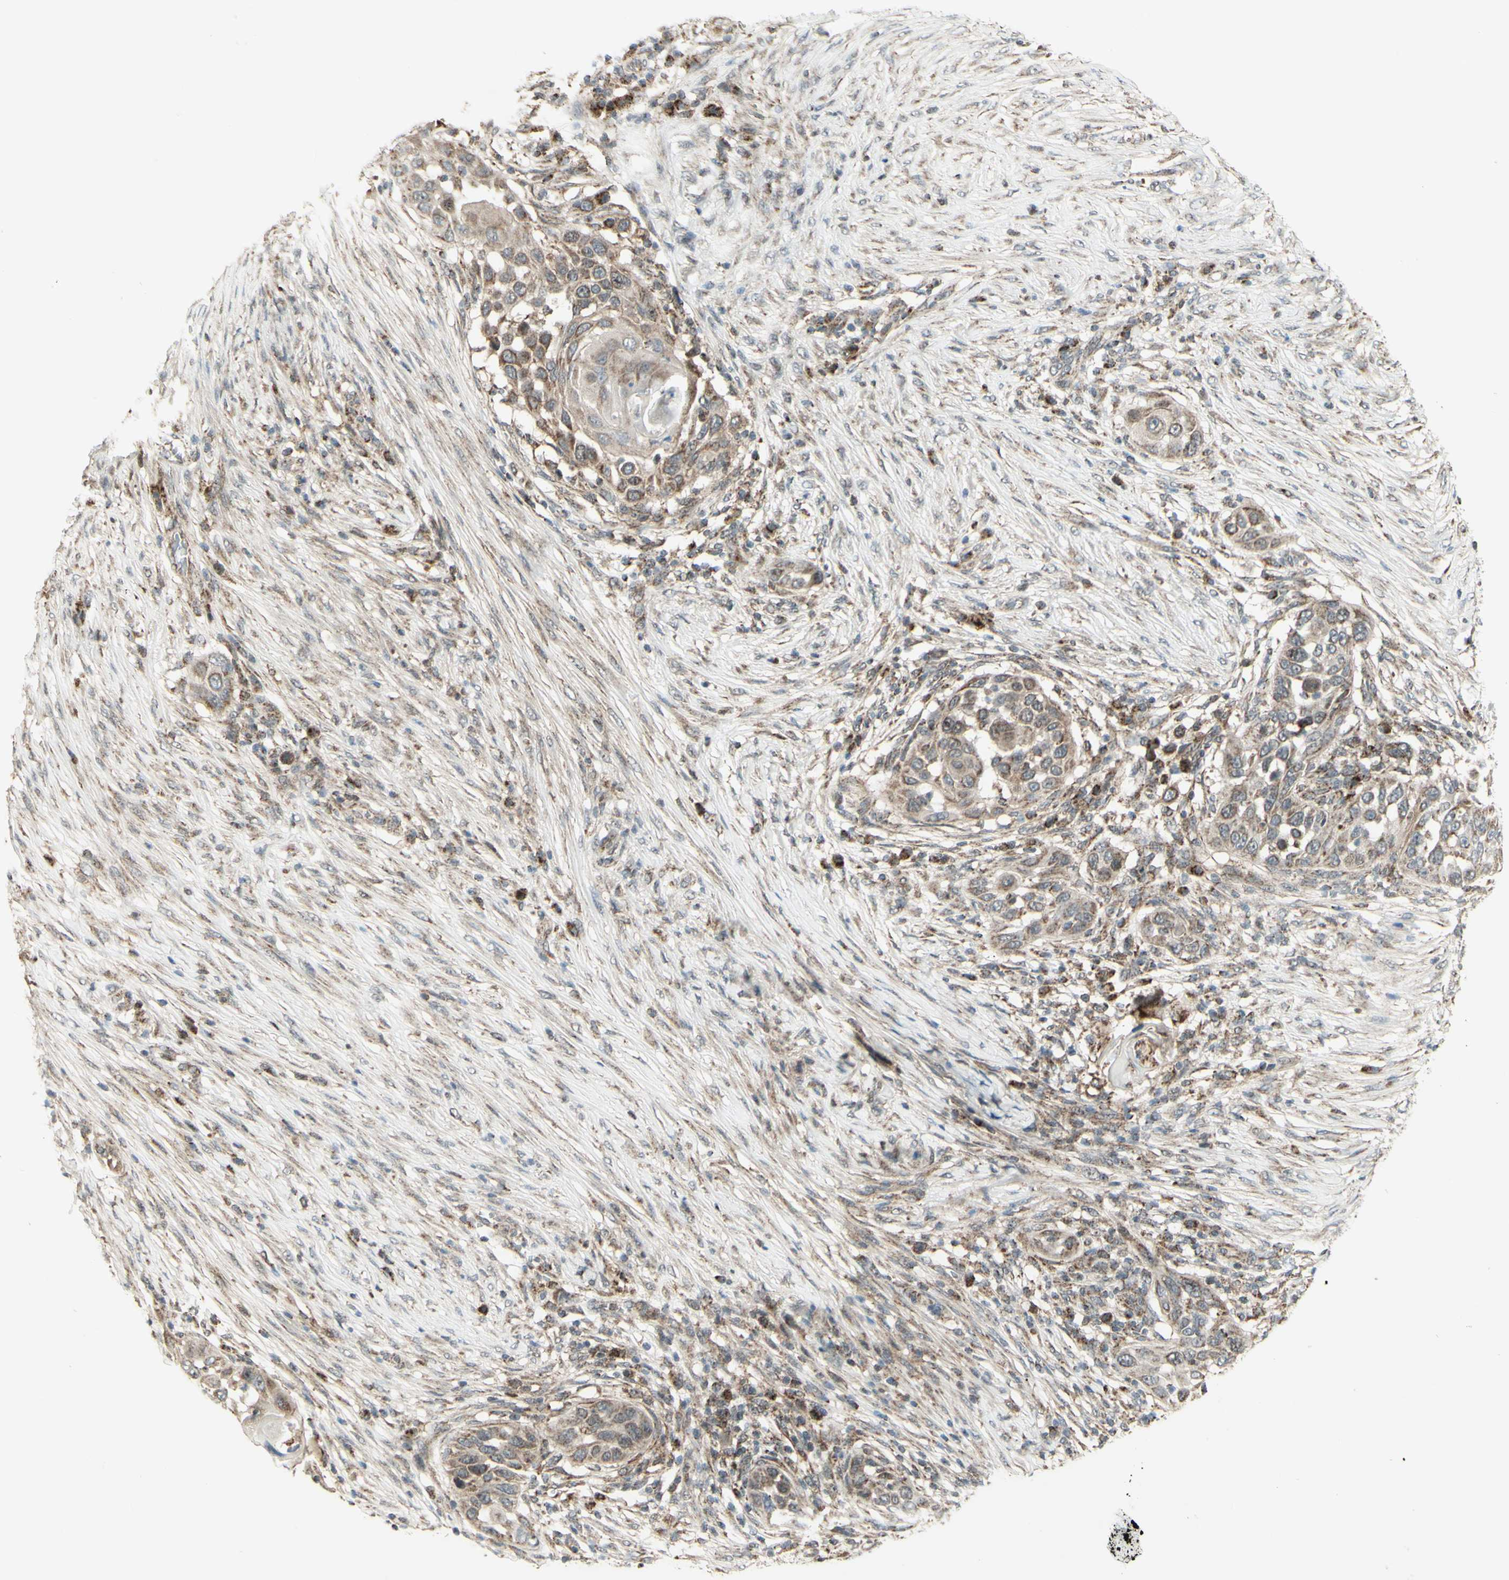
{"staining": {"intensity": "moderate", "quantity": ">75%", "location": "cytoplasmic/membranous"}, "tissue": "skin cancer", "cell_type": "Tumor cells", "image_type": "cancer", "snomed": [{"axis": "morphology", "description": "Squamous cell carcinoma, NOS"}, {"axis": "topography", "description": "Skin"}], "caption": "Immunohistochemical staining of skin squamous cell carcinoma demonstrates moderate cytoplasmic/membranous protein staining in approximately >75% of tumor cells.", "gene": "DHRS3", "patient": {"sex": "female", "age": 44}}